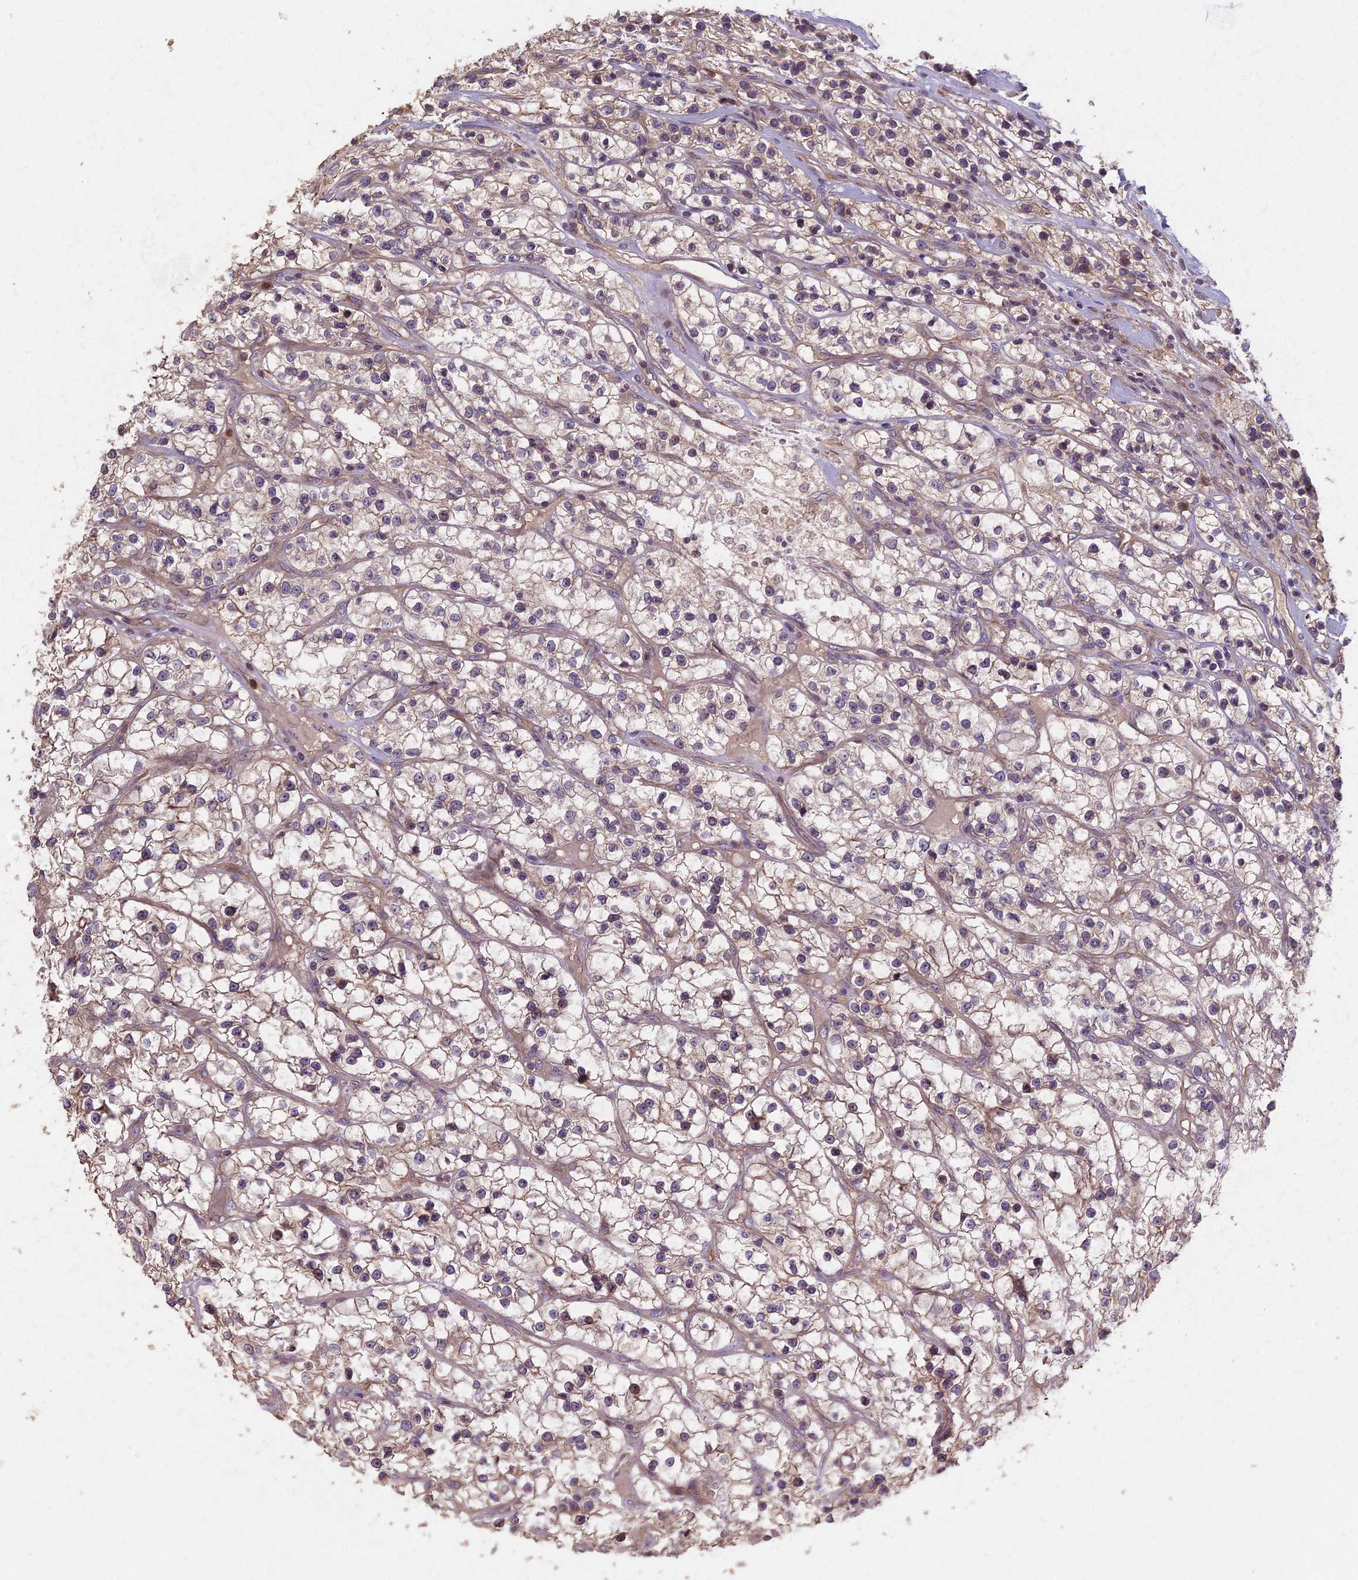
{"staining": {"intensity": "weak", "quantity": "25%-75%", "location": "cytoplasmic/membranous"}, "tissue": "renal cancer", "cell_type": "Tumor cells", "image_type": "cancer", "snomed": [{"axis": "morphology", "description": "Adenocarcinoma, NOS"}, {"axis": "topography", "description": "Kidney"}], "caption": "Immunohistochemical staining of renal cancer (adenocarcinoma) shows weak cytoplasmic/membranous protein expression in approximately 25%-75% of tumor cells.", "gene": "AP4E1", "patient": {"sex": "female", "age": 57}}